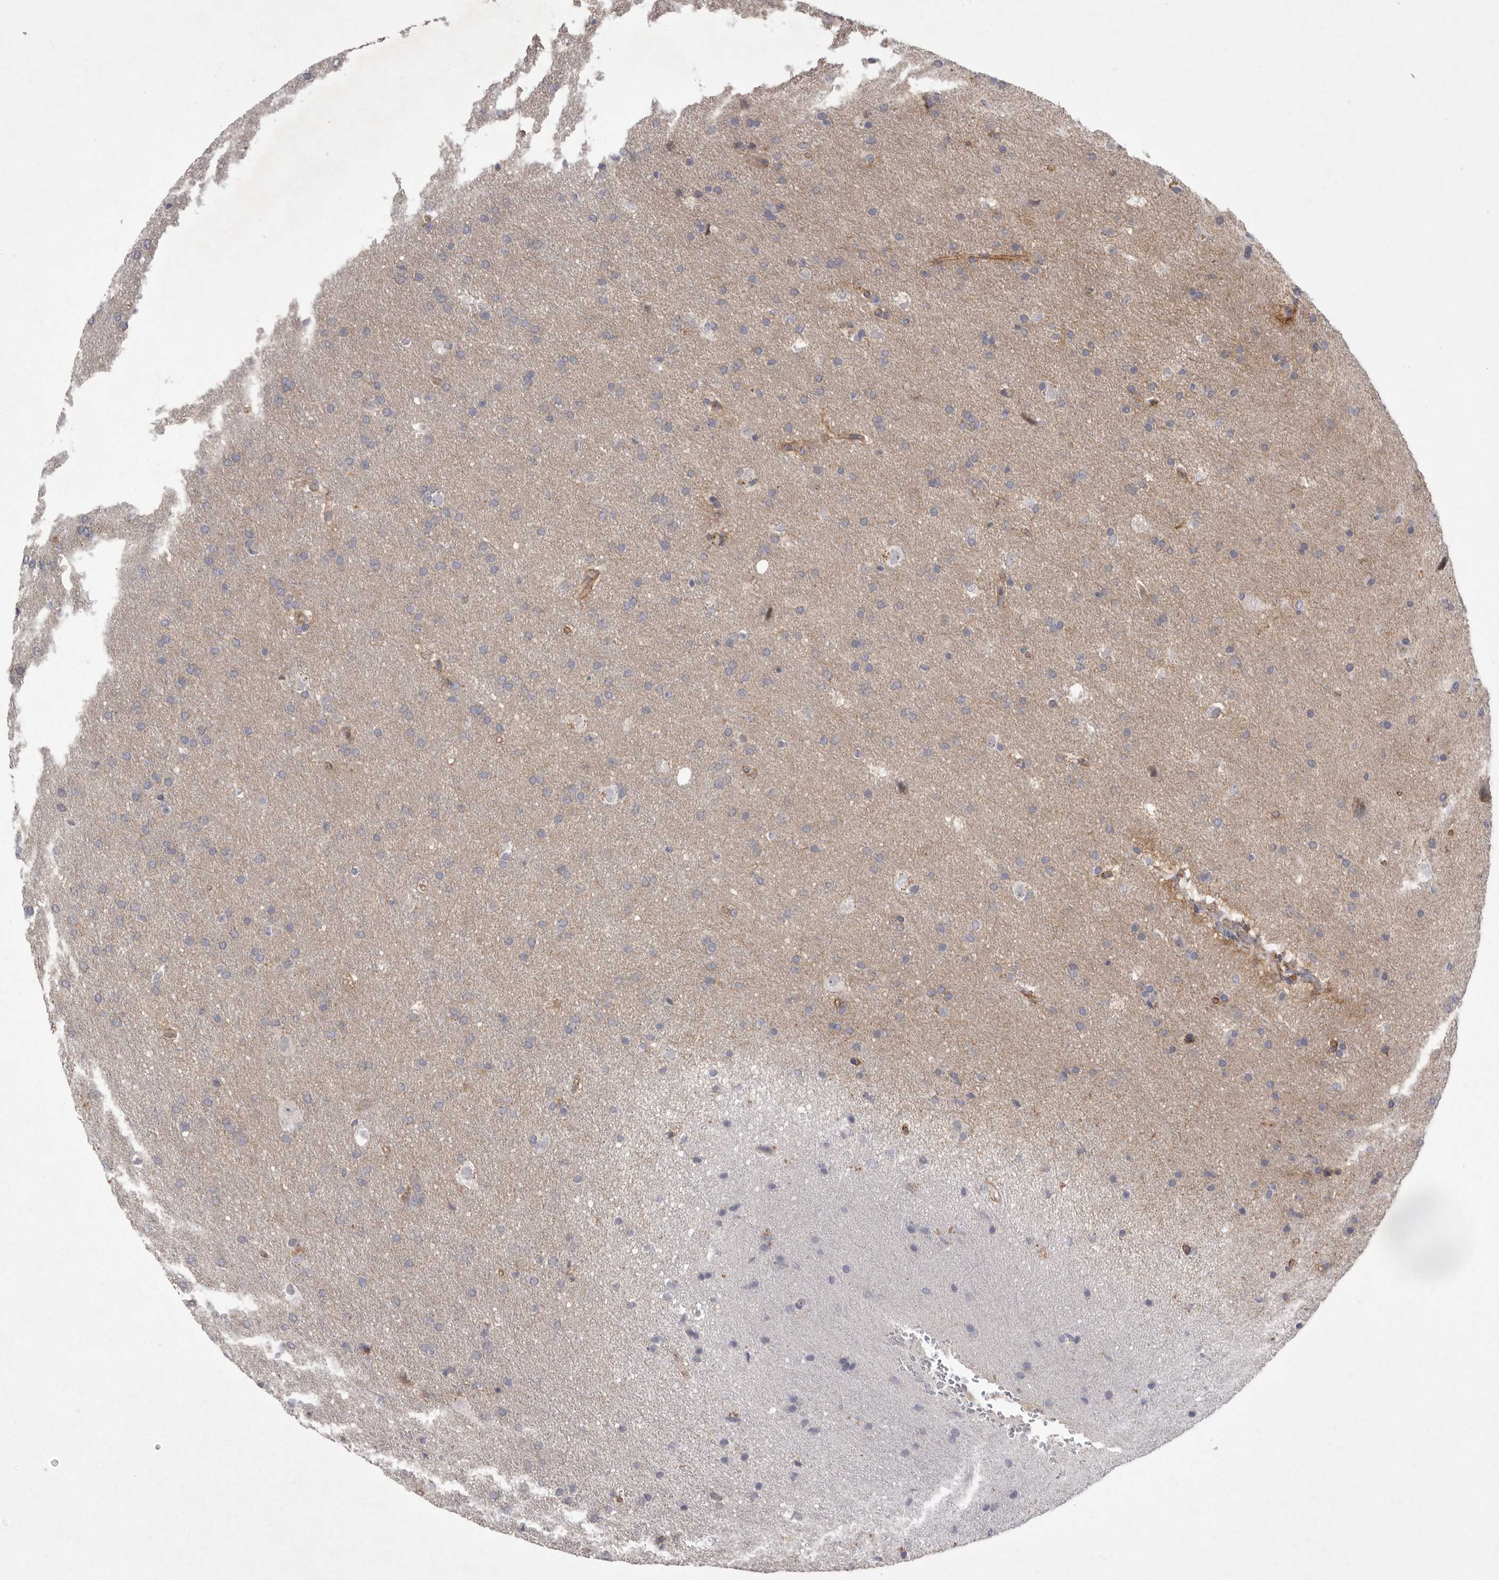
{"staining": {"intensity": "negative", "quantity": "none", "location": "none"}, "tissue": "glioma", "cell_type": "Tumor cells", "image_type": "cancer", "snomed": [{"axis": "morphology", "description": "Glioma, malignant, Low grade"}, {"axis": "topography", "description": "Brain"}], "caption": "Immunohistochemical staining of human glioma shows no significant staining in tumor cells.", "gene": "VANGL2", "patient": {"sex": "female", "age": 37}}